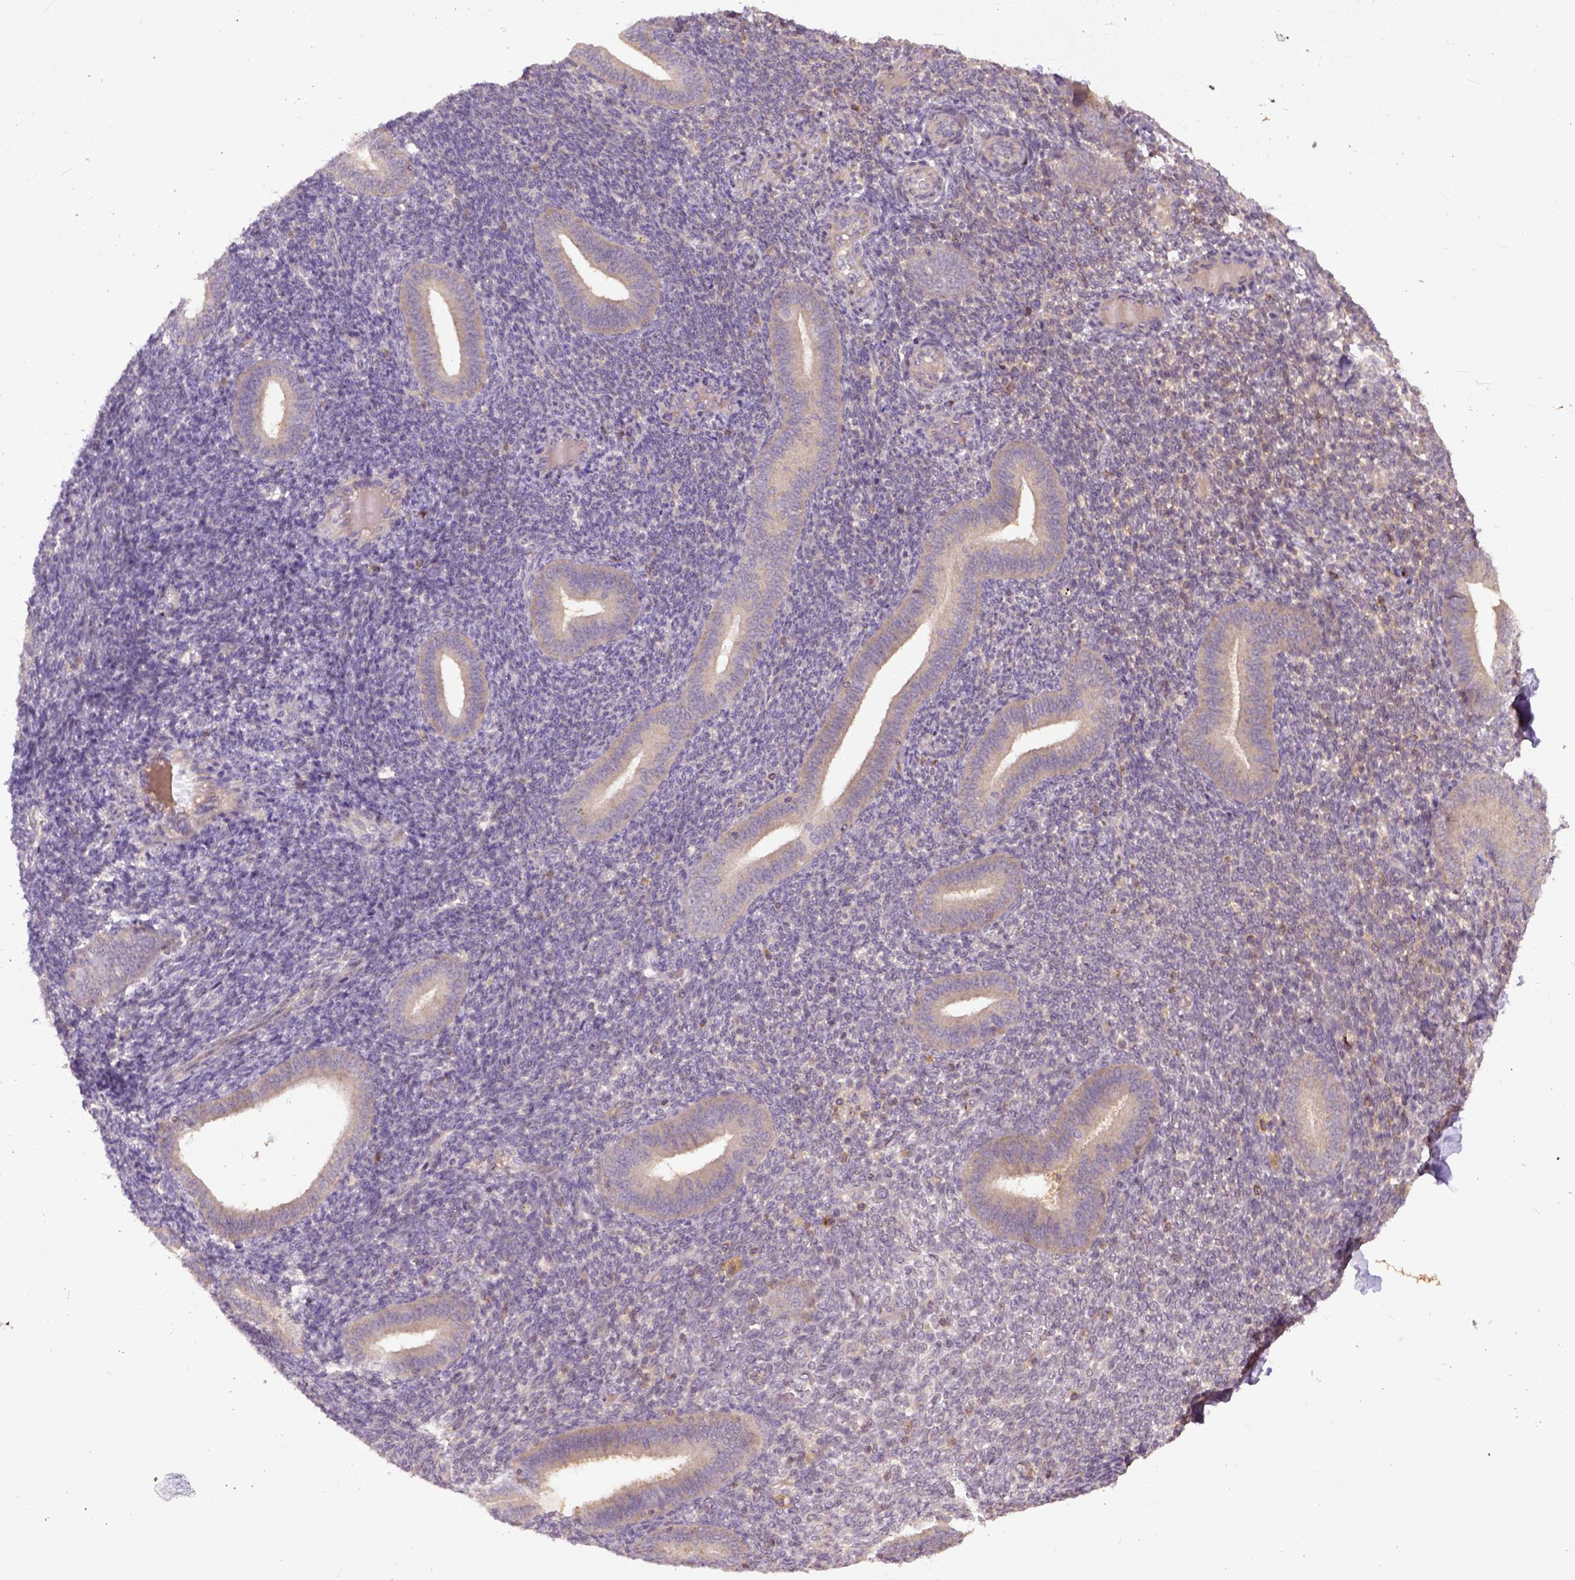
{"staining": {"intensity": "negative", "quantity": "none", "location": "none"}, "tissue": "endometrium", "cell_type": "Cells in endometrial stroma", "image_type": "normal", "snomed": [{"axis": "morphology", "description": "Normal tissue, NOS"}, {"axis": "topography", "description": "Endometrium"}], "caption": "An image of endometrium stained for a protein exhibits no brown staining in cells in endometrial stroma. (Stains: DAB (3,3'-diaminobenzidine) IHC with hematoxylin counter stain, Microscopy: brightfield microscopy at high magnification).", "gene": "CPNE1", "patient": {"sex": "female", "age": 25}}